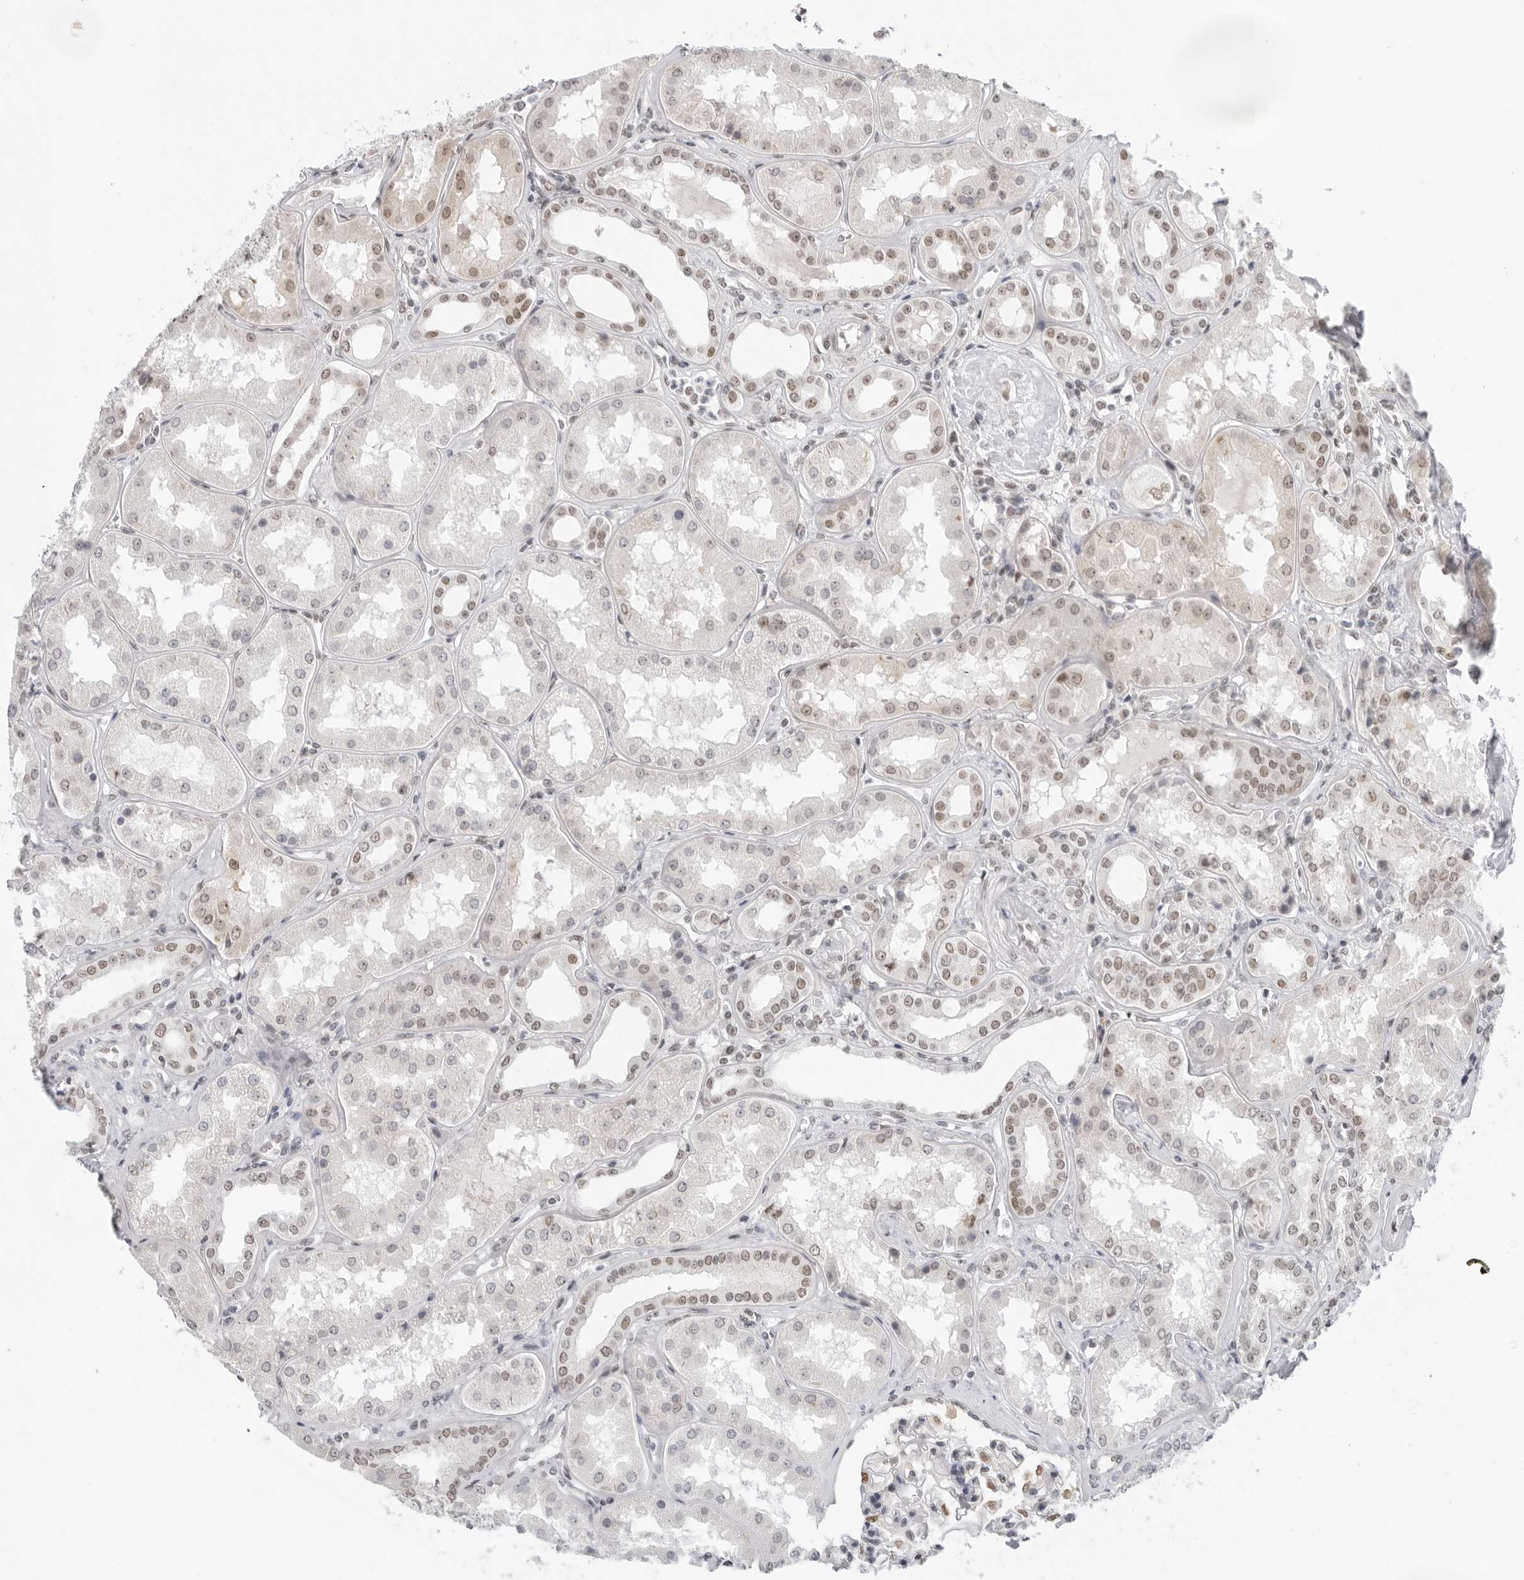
{"staining": {"intensity": "moderate", "quantity": "25%-75%", "location": "nuclear"}, "tissue": "kidney", "cell_type": "Cells in glomeruli", "image_type": "normal", "snomed": [{"axis": "morphology", "description": "Normal tissue, NOS"}, {"axis": "topography", "description": "Kidney"}], "caption": "Immunohistochemistry histopathology image of benign kidney: human kidney stained using IHC displays medium levels of moderate protein expression localized specifically in the nuclear of cells in glomeruli, appearing as a nuclear brown color.", "gene": "FOXK2", "patient": {"sex": "female", "age": 56}}